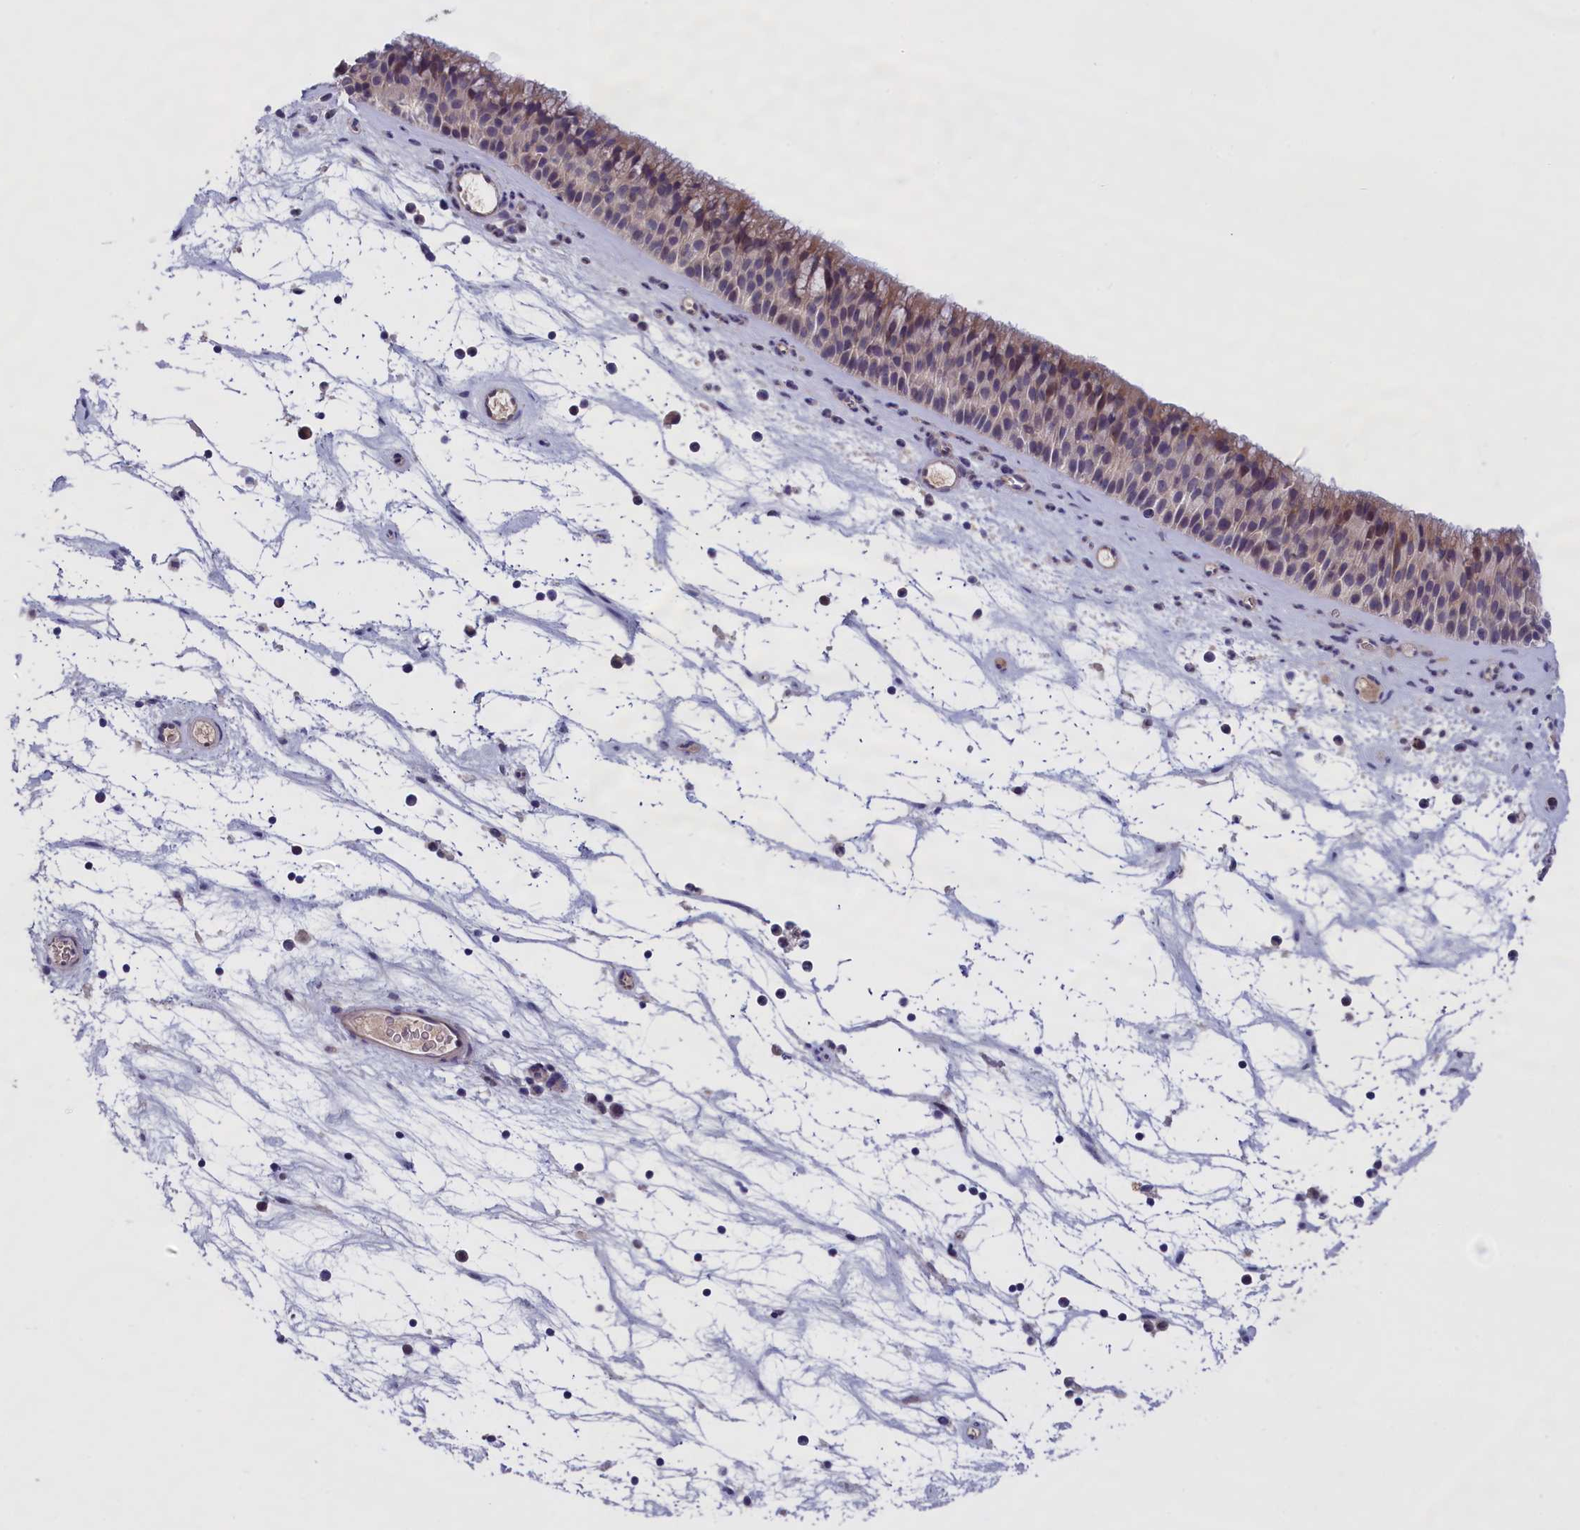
{"staining": {"intensity": "moderate", "quantity": "<25%", "location": "cytoplasmic/membranous"}, "tissue": "nasopharynx", "cell_type": "Respiratory epithelial cells", "image_type": "normal", "snomed": [{"axis": "morphology", "description": "Normal tissue, NOS"}, {"axis": "topography", "description": "Nasopharynx"}], "caption": "DAB (3,3'-diaminobenzidine) immunohistochemical staining of unremarkable nasopharynx reveals moderate cytoplasmic/membranous protein positivity in approximately <25% of respiratory epithelial cells.", "gene": "IGFALS", "patient": {"sex": "male", "age": 64}}